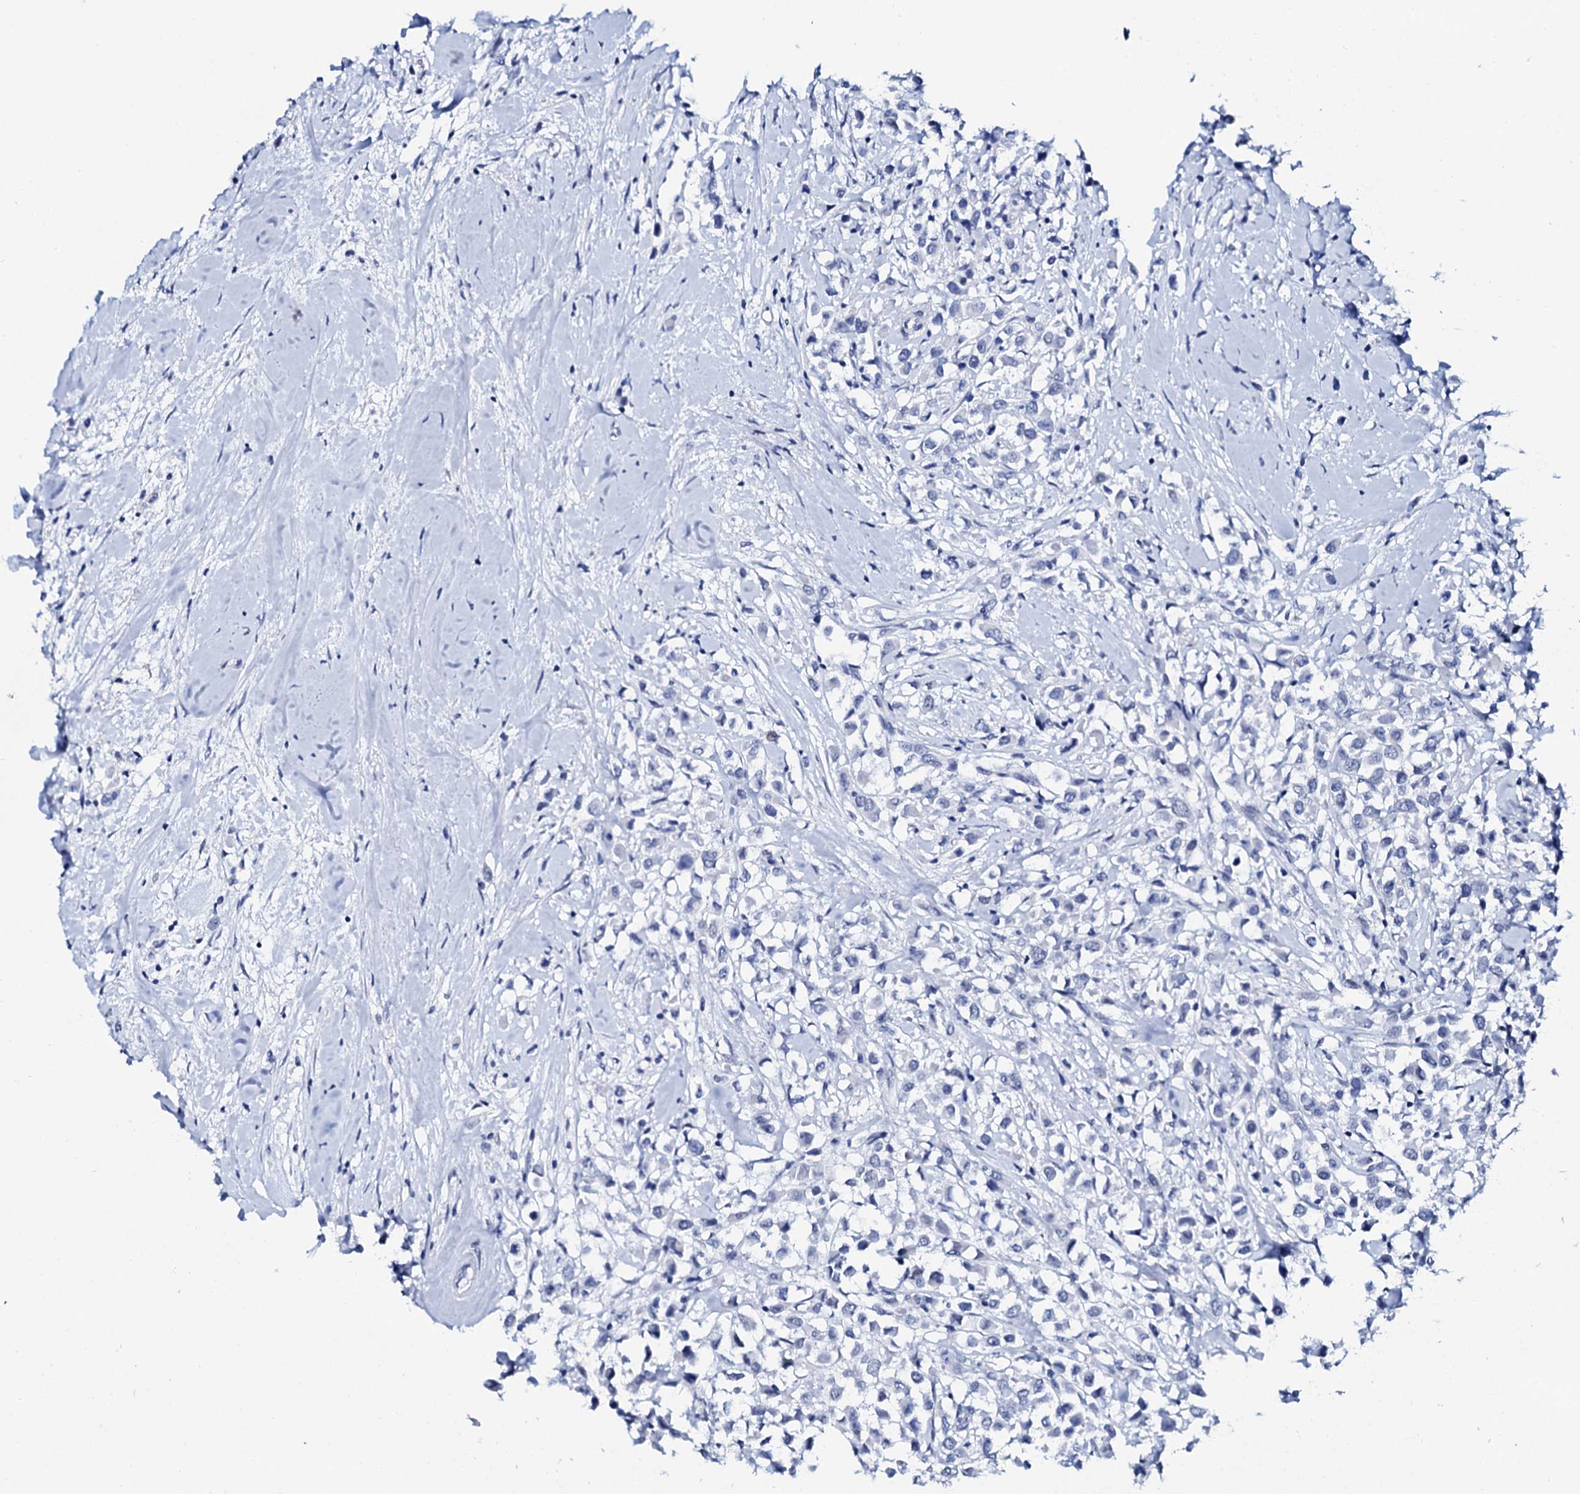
{"staining": {"intensity": "negative", "quantity": "none", "location": "none"}, "tissue": "breast cancer", "cell_type": "Tumor cells", "image_type": "cancer", "snomed": [{"axis": "morphology", "description": "Duct carcinoma"}, {"axis": "topography", "description": "Breast"}], "caption": "Tumor cells show no significant expression in infiltrating ductal carcinoma (breast).", "gene": "SPATA19", "patient": {"sex": "female", "age": 87}}